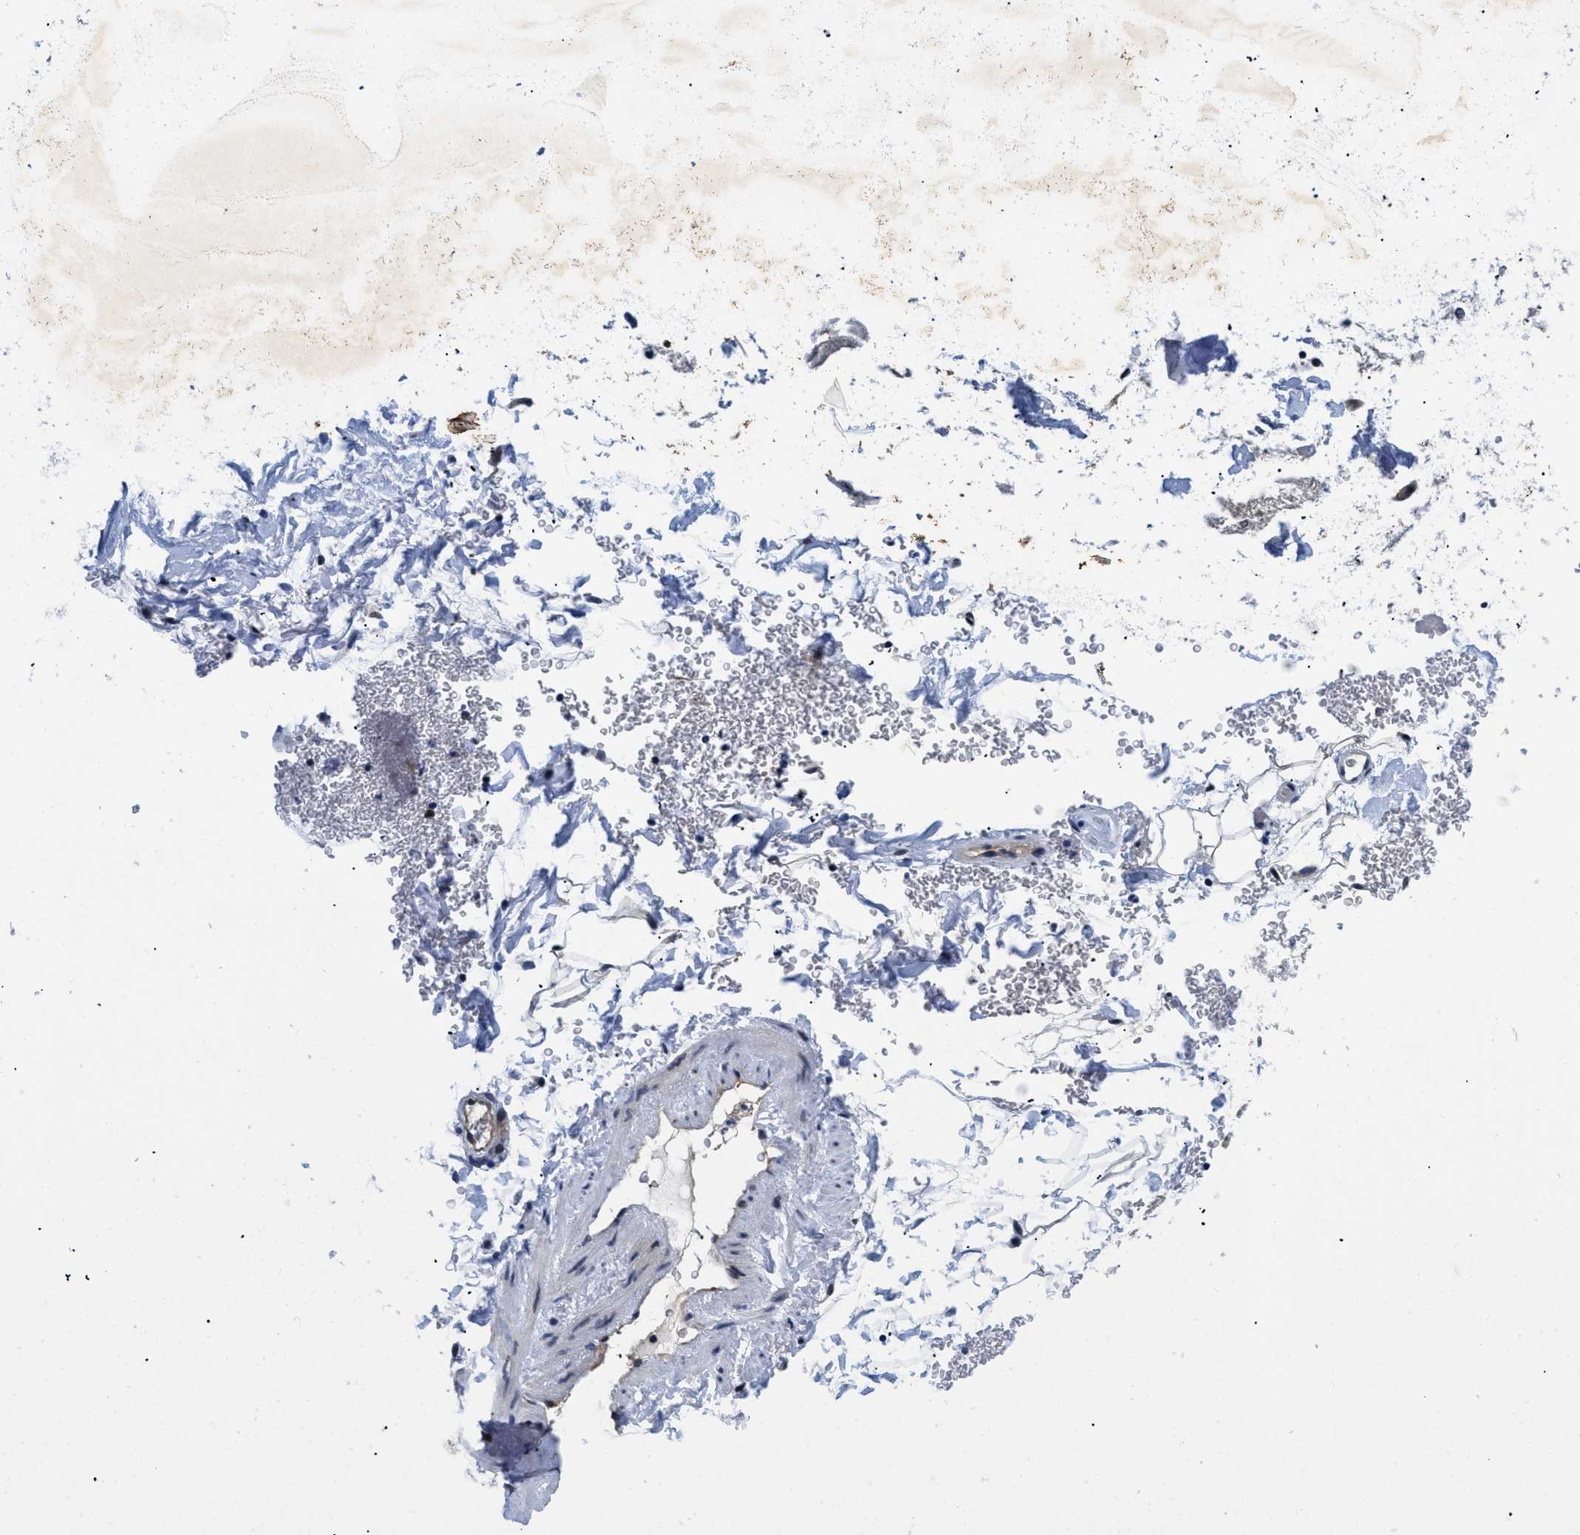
{"staining": {"intensity": "negative", "quantity": "none", "location": "none"}, "tissue": "adipose tissue", "cell_type": "Adipocytes", "image_type": "normal", "snomed": [{"axis": "morphology", "description": "Normal tissue, NOS"}, {"axis": "topography", "description": "Cartilage tissue"}, {"axis": "topography", "description": "Bronchus"}], "caption": "DAB (3,3'-diaminobenzidine) immunohistochemical staining of normal human adipose tissue exhibits no significant expression in adipocytes. (Stains: DAB immunohistochemistry (IHC) with hematoxylin counter stain, Microscopy: brightfield microscopy at high magnification).", "gene": "SLC29A2", "patient": {"sex": "female", "age": 73}}